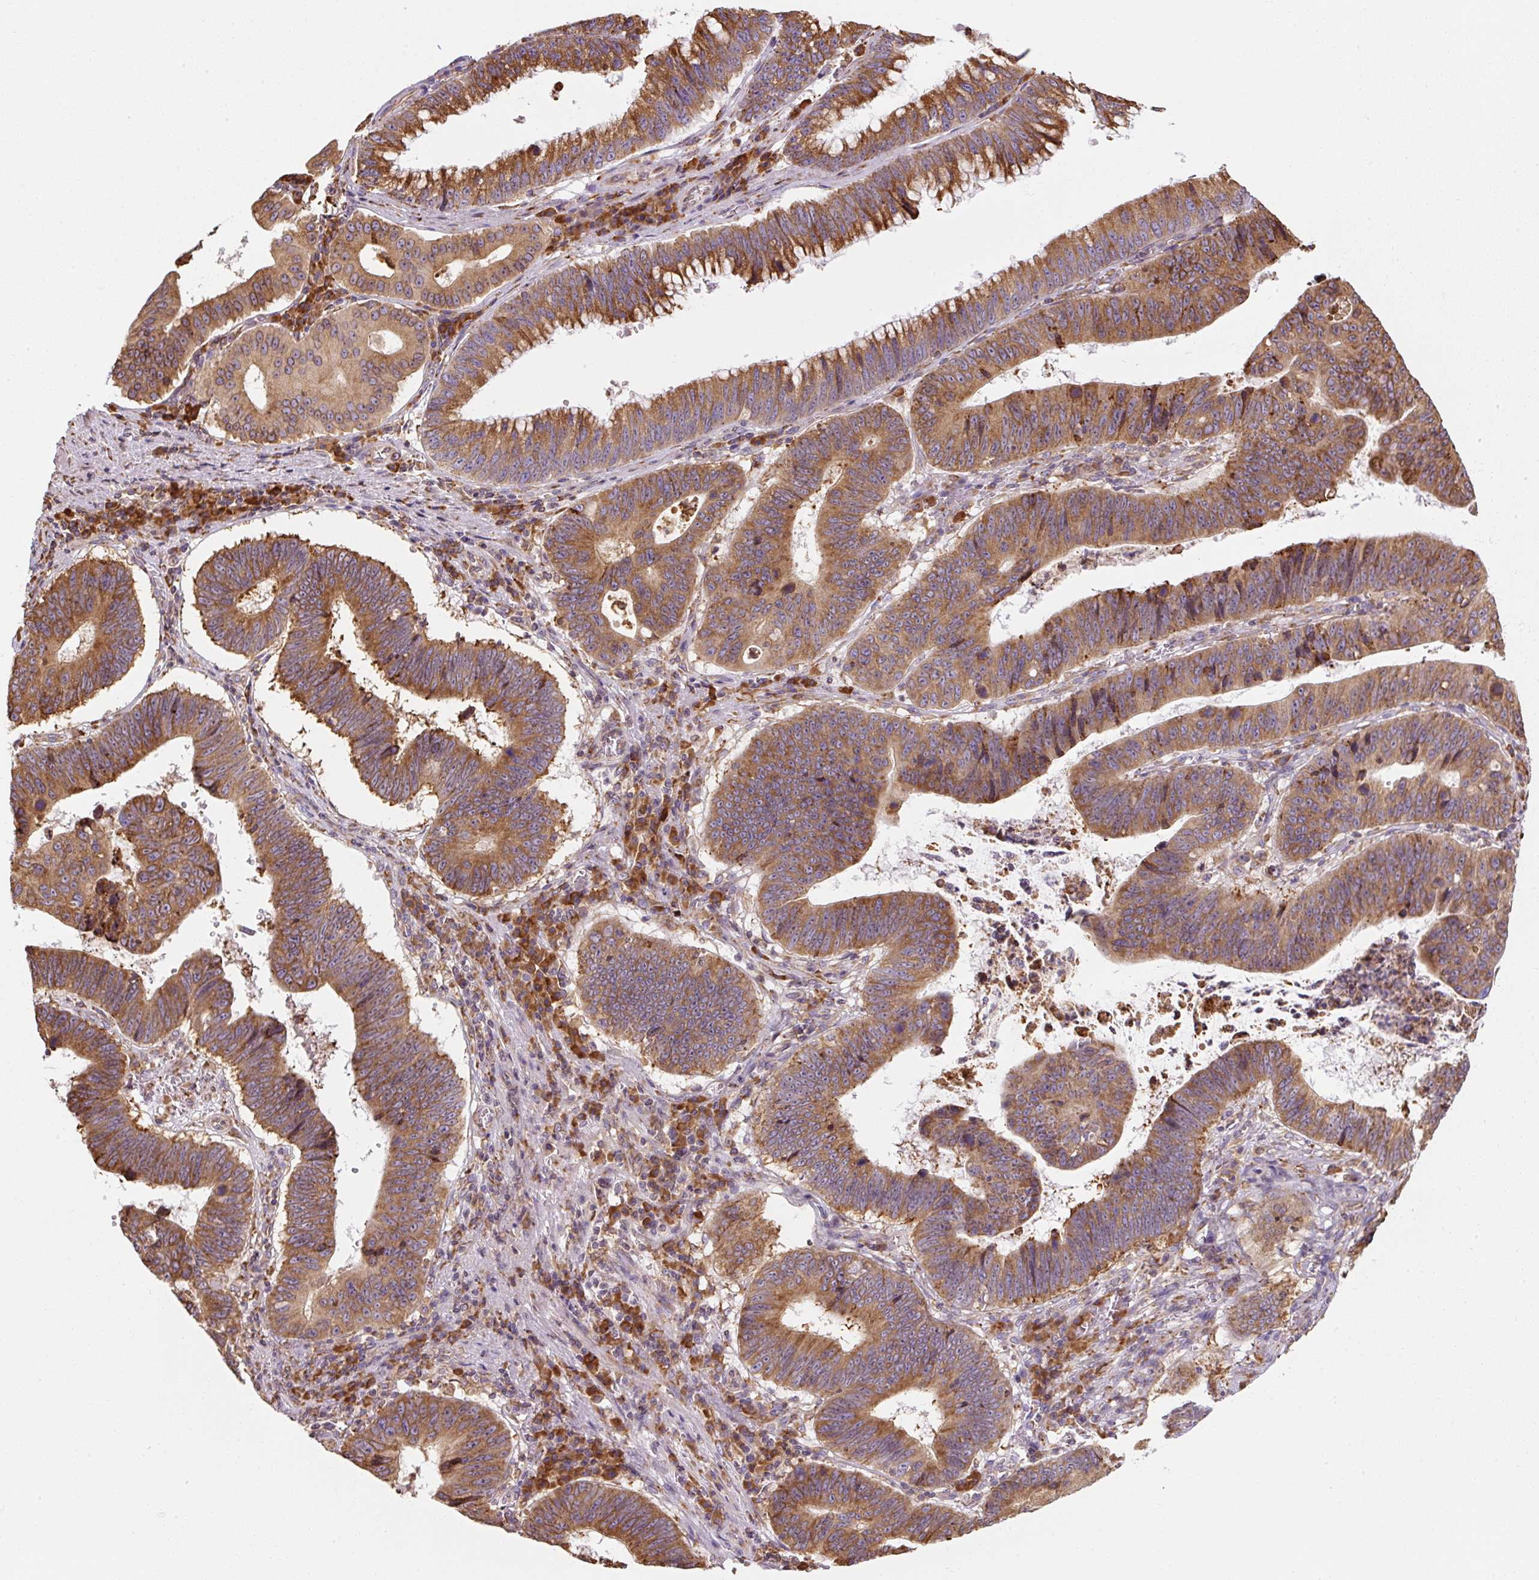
{"staining": {"intensity": "moderate", "quantity": ">75%", "location": "cytoplasmic/membranous"}, "tissue": "stomach cancer", "cell_type": "Tumor cells", "image_type": "cancer", "snomed": [{"axis": "morphology", "description": "Adenocarcinoma, NOS"}, {"axis": "topography", "description": "Stomach"}], "caption": "High-power microscopy captured an IHC photomicrograph of stomach cancer, revealing moderate cytoplasmic/membranous positivity in approximately >75% of tumor cells. Immunohistochemistry (ihc) stains the protein of interest in brown and the nuclei are stained blue.", "gene": "PRKCSH", "patient": {"sex": "male", "age": 59}}